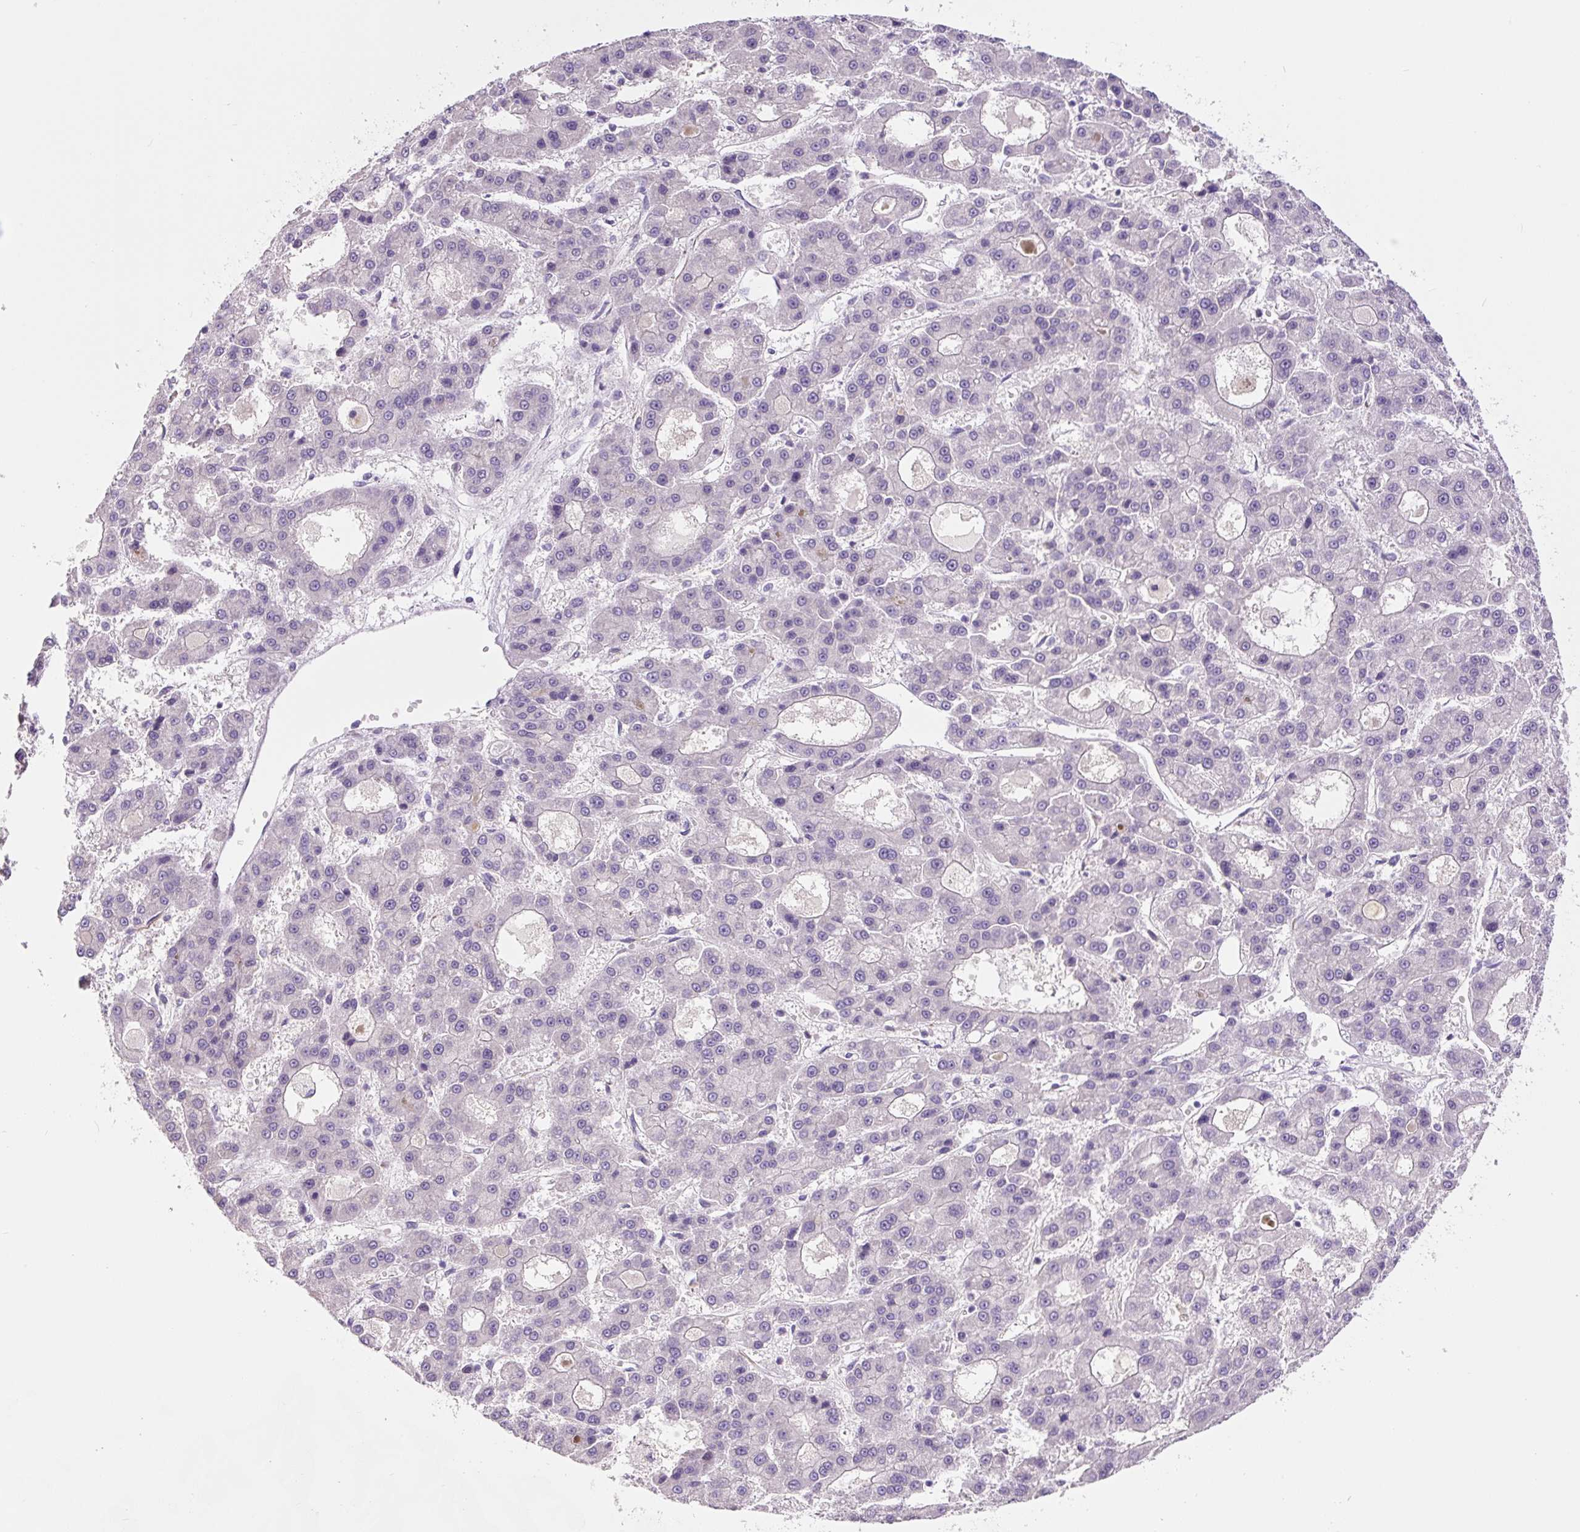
{"staining": {"intensity": "negative", "quantity": "none", "location": "none"}, "tissue": "liver cancer", "cell_type": "Tumor cells", "image_type": "cancer", "snomed": [{"axis": "morphology", "description": "Carcinoma, Hepatocellular, NOS"}, {"axis": "topography", "description": "Liver"}], "caption": "There is no significant expression in tumor cells of liver cancer.", "gene": "CCL25", "patient": {"sex": "male", "age": 70}}